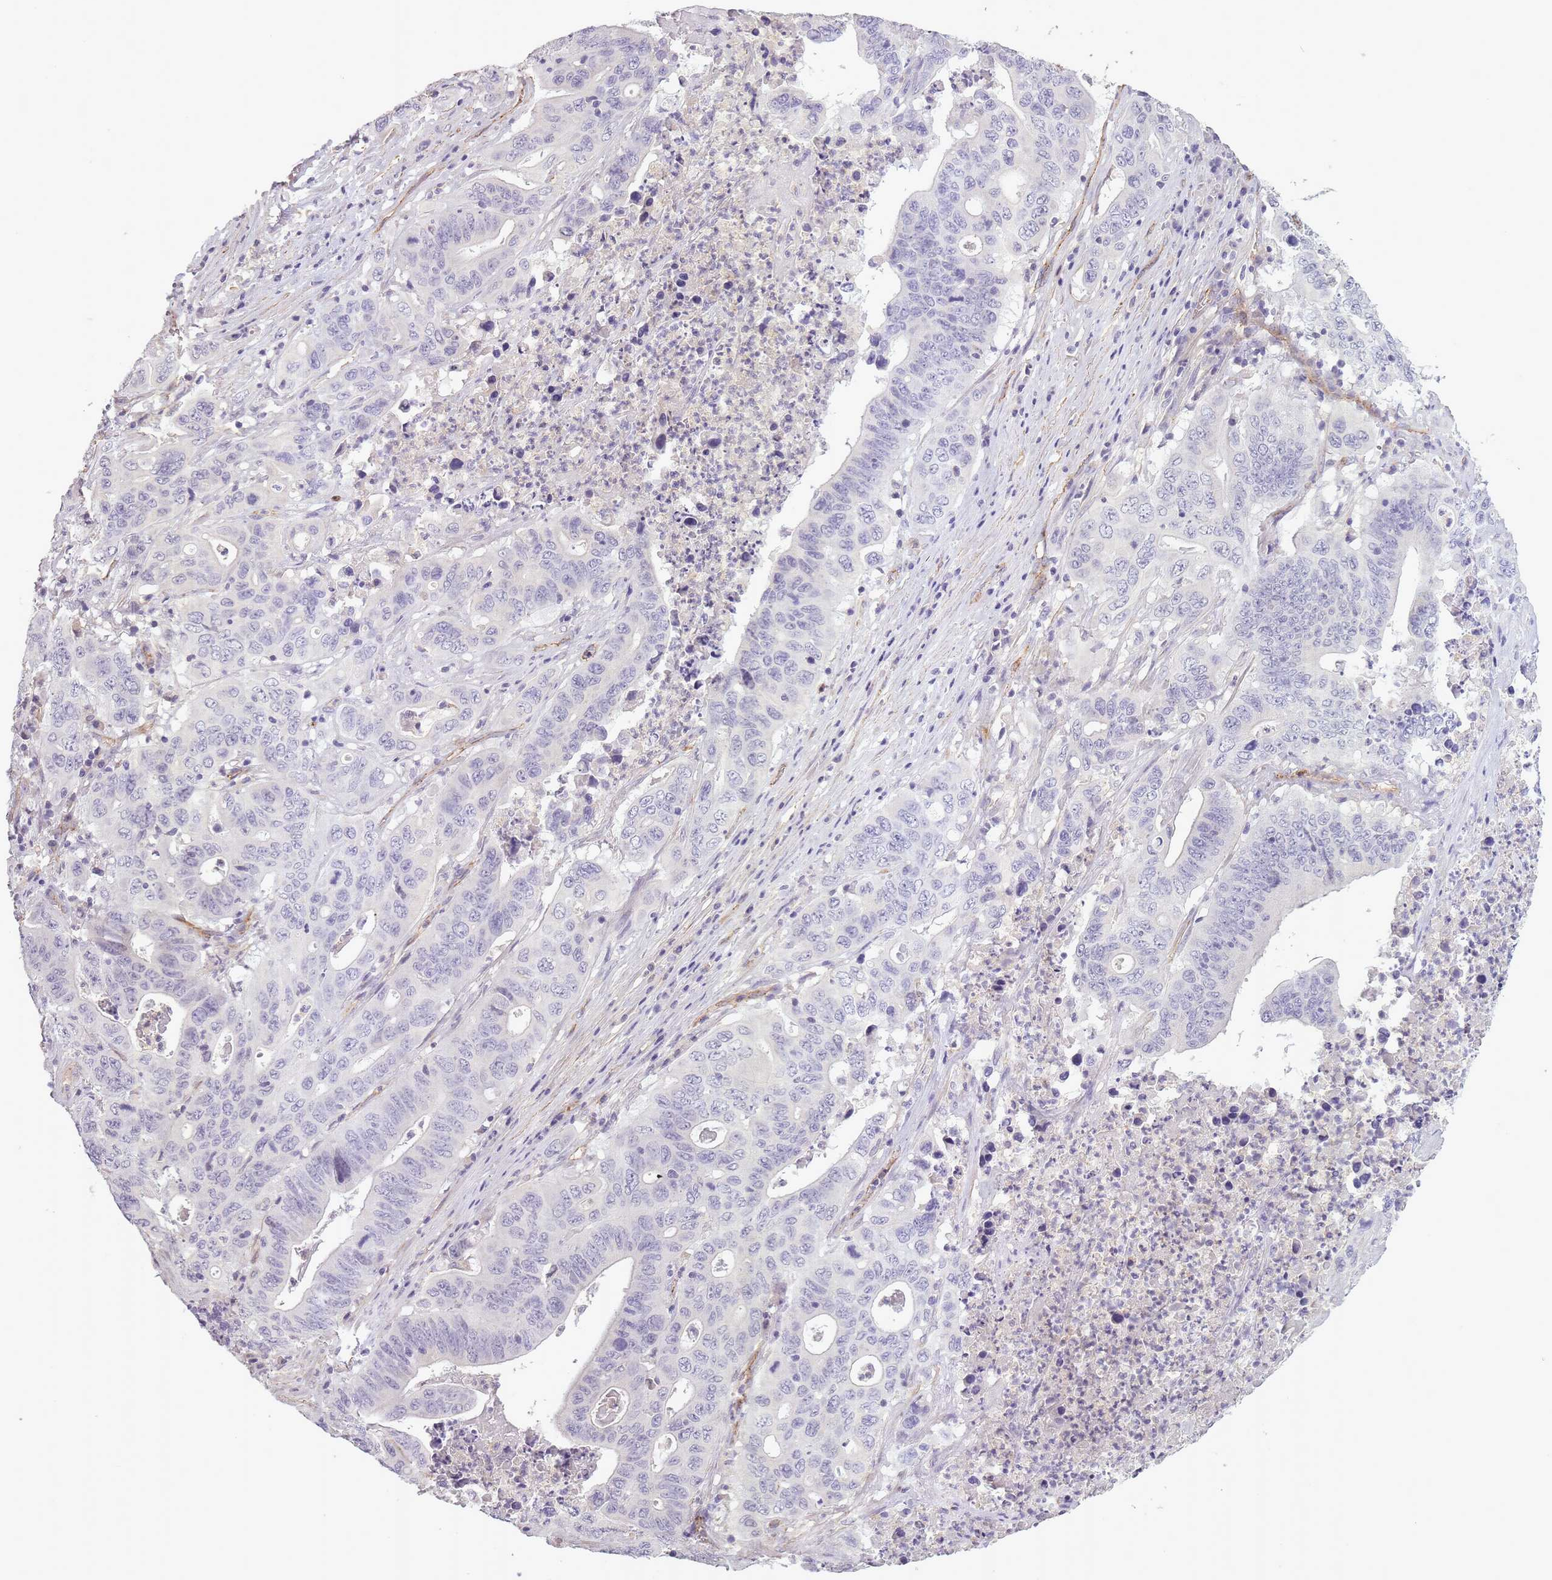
{"staining": {"intensity": "negative", "quantity": "none", "location": "none"}, "tissue": "lung cancer", "cell_type": "Tumor cells", "image_type": "cancer", "snomed": [{"axis": "morphology", "description": "Adenocarcinoma, NOS"}, {"axis": "topography", "description": "Lung"}], "caption": "A high-resolution image shows immunohistochemistry (IHC) staining of adenocarcinoma (lung), which reveals no significant expression in tumor cells. Brightfield microscopy of immunohistochemistry (IHC) stained with DAB (3,3'-diaminobenzidine) (brown) and hematoxylin (blue), captured at high magnification.", "gene": "SLC8A2", "patient": {"sex": "female", "age": 60}}